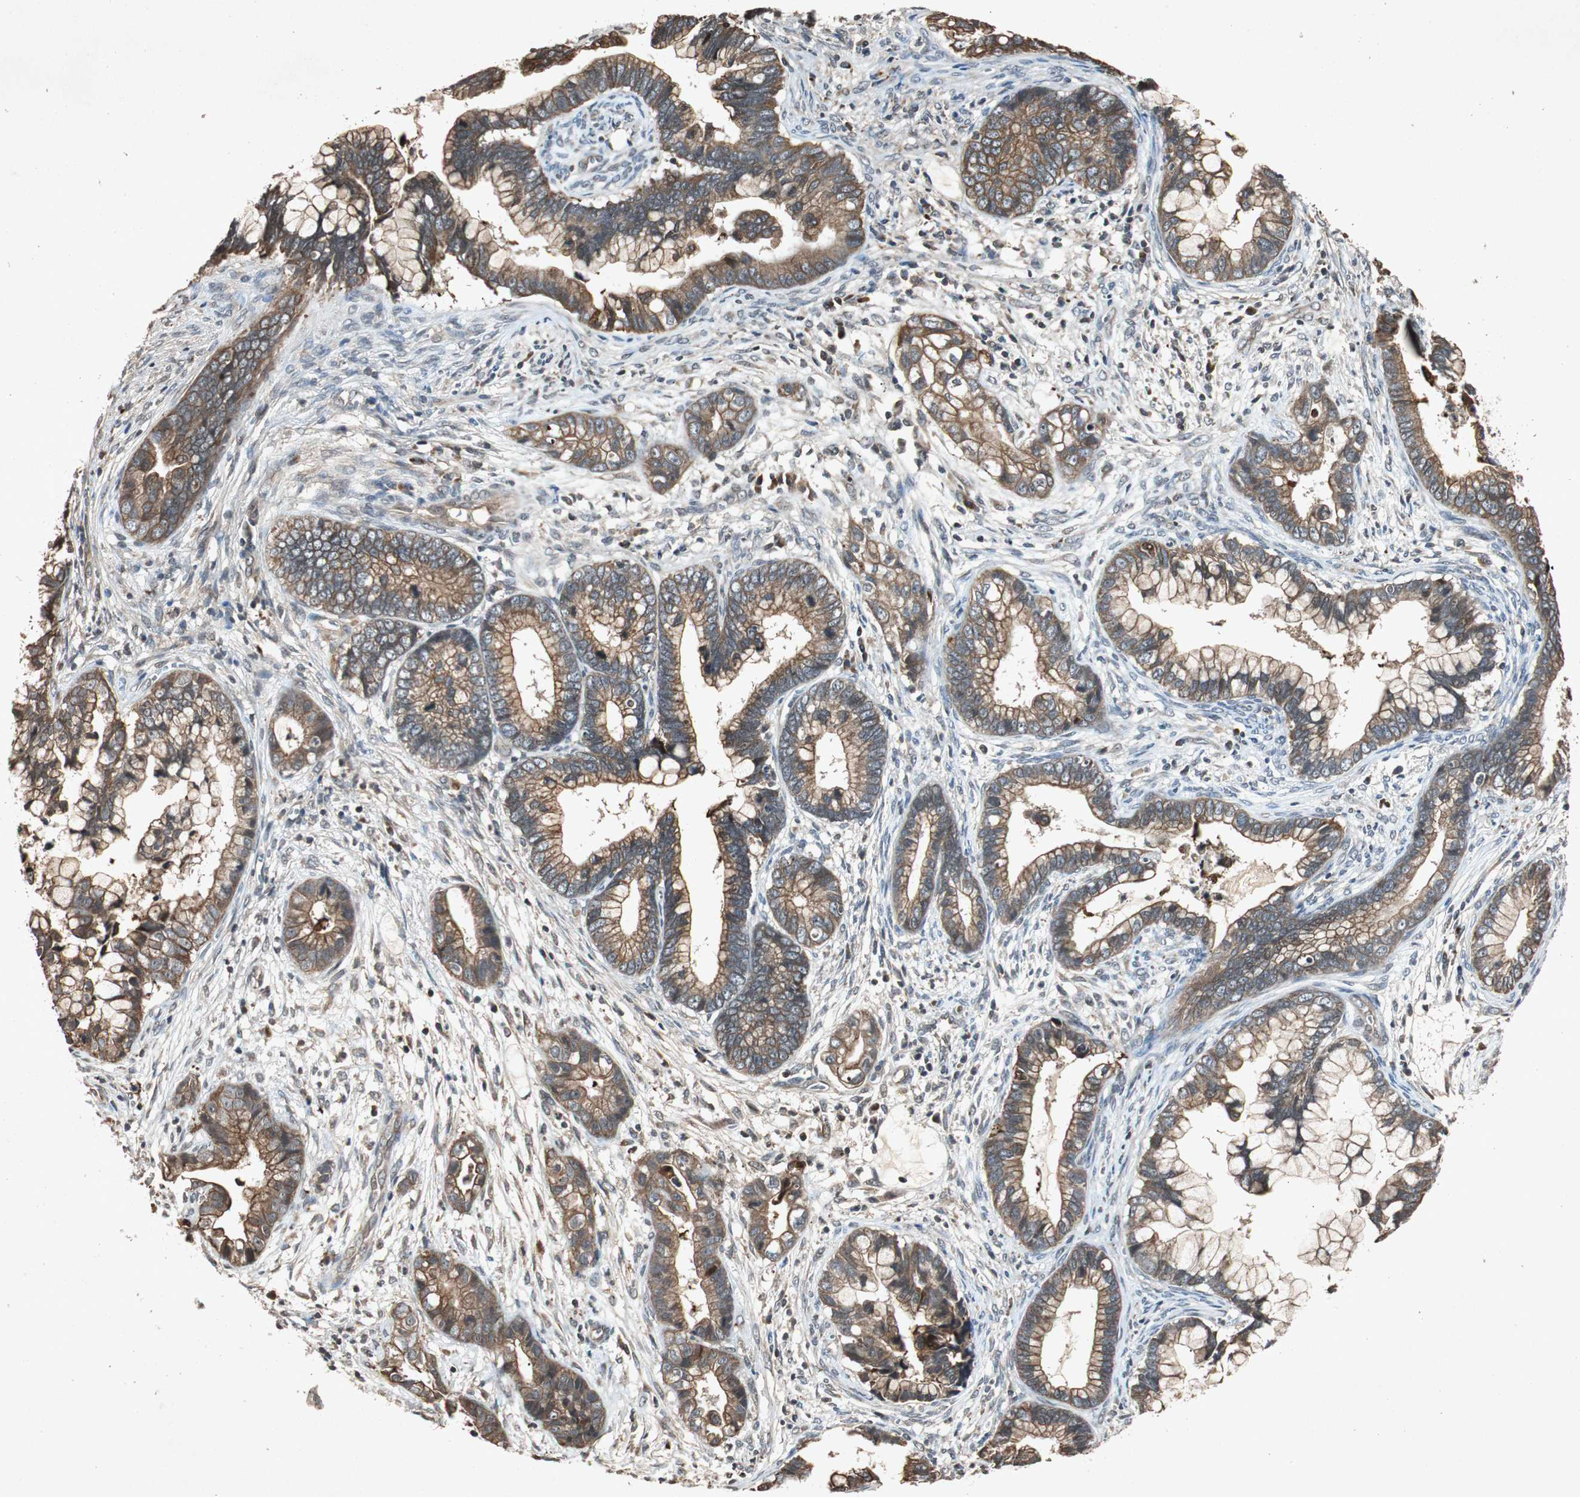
{"staining": {"intensity": "moderate", "quantity": ">75%", "location": "cytoplasmic/membranous"}, "tissue": "cervical cancer", "cell_type": "Tumor cells", "image_type": "cancer", "snomed": [{"axis": "morphology", "description": "Adenocarcinoma, NOS"}, {"axis": "topography", "description": "Cervix"}], "caption": "Protein staining of adenocarcinoma (cervical) tissue shows moderate cytoplasmic/membranous expression in about >75% of tumor cells. (DAB = brown stain, brightfield microscopy at high magnification).", "gene": "SLIT2", "patient": {"sex": "female", "age": 44}}